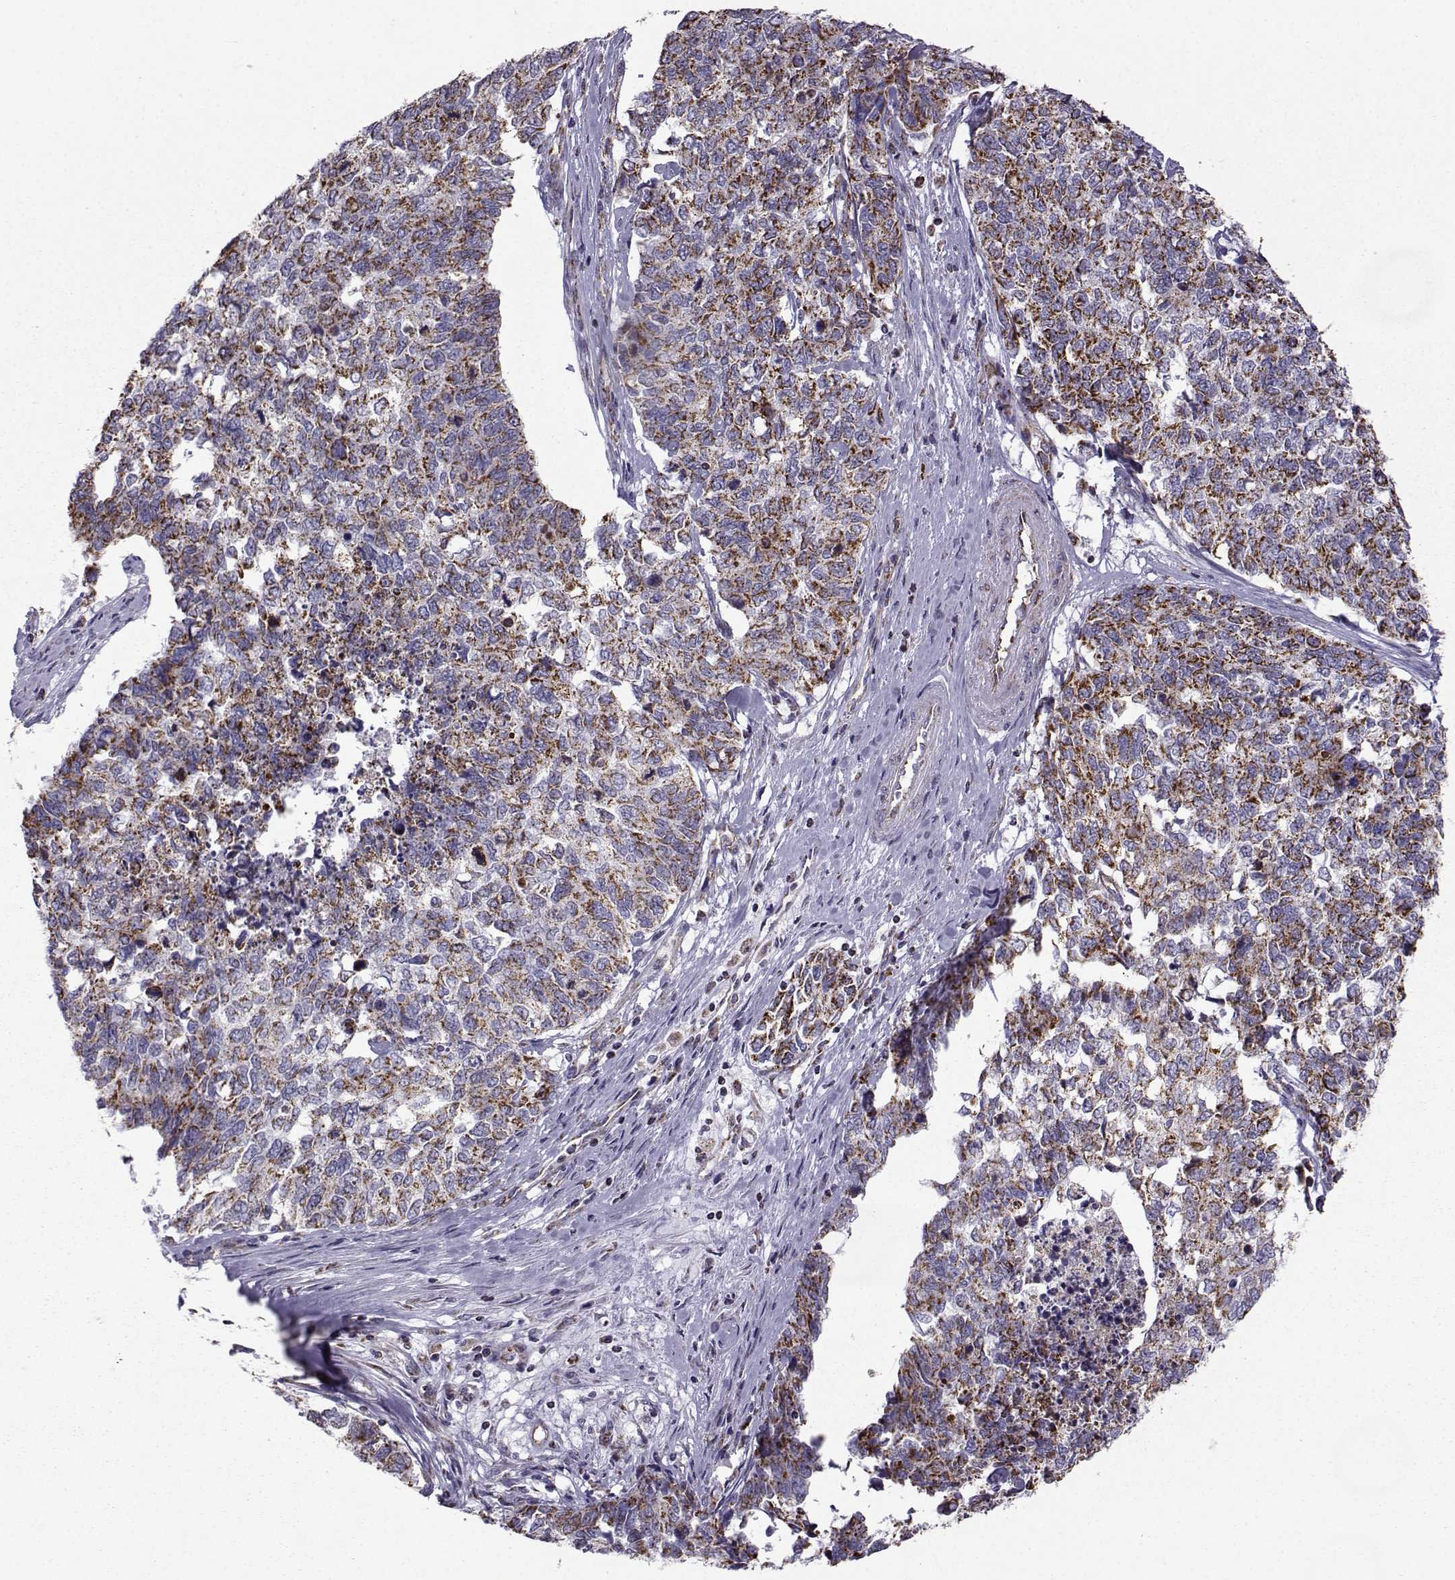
{"staining": {"intensity": "moderate", "quantity": ">75%", "location": "cytoplasmic/membranous"}, "tissue": "cervical cancer", "cell_type": "Tumor cells", "image_type": "cancer", "snomed": [{"axis": "morphology", "description": "Squamous cell carcinoma, NOS"}, {"axis": "topography", "description": "Cervix"}], "caption": "About >75% of tumor cells in cervical cancer (squamous cell carcinoma) exhibit moderate cytoplasmic/membranous protein positivity as visualized by brown immunohistochemical staining.", "gene": "NECAB3", "patient": {"sex": "female", "age": 63}}